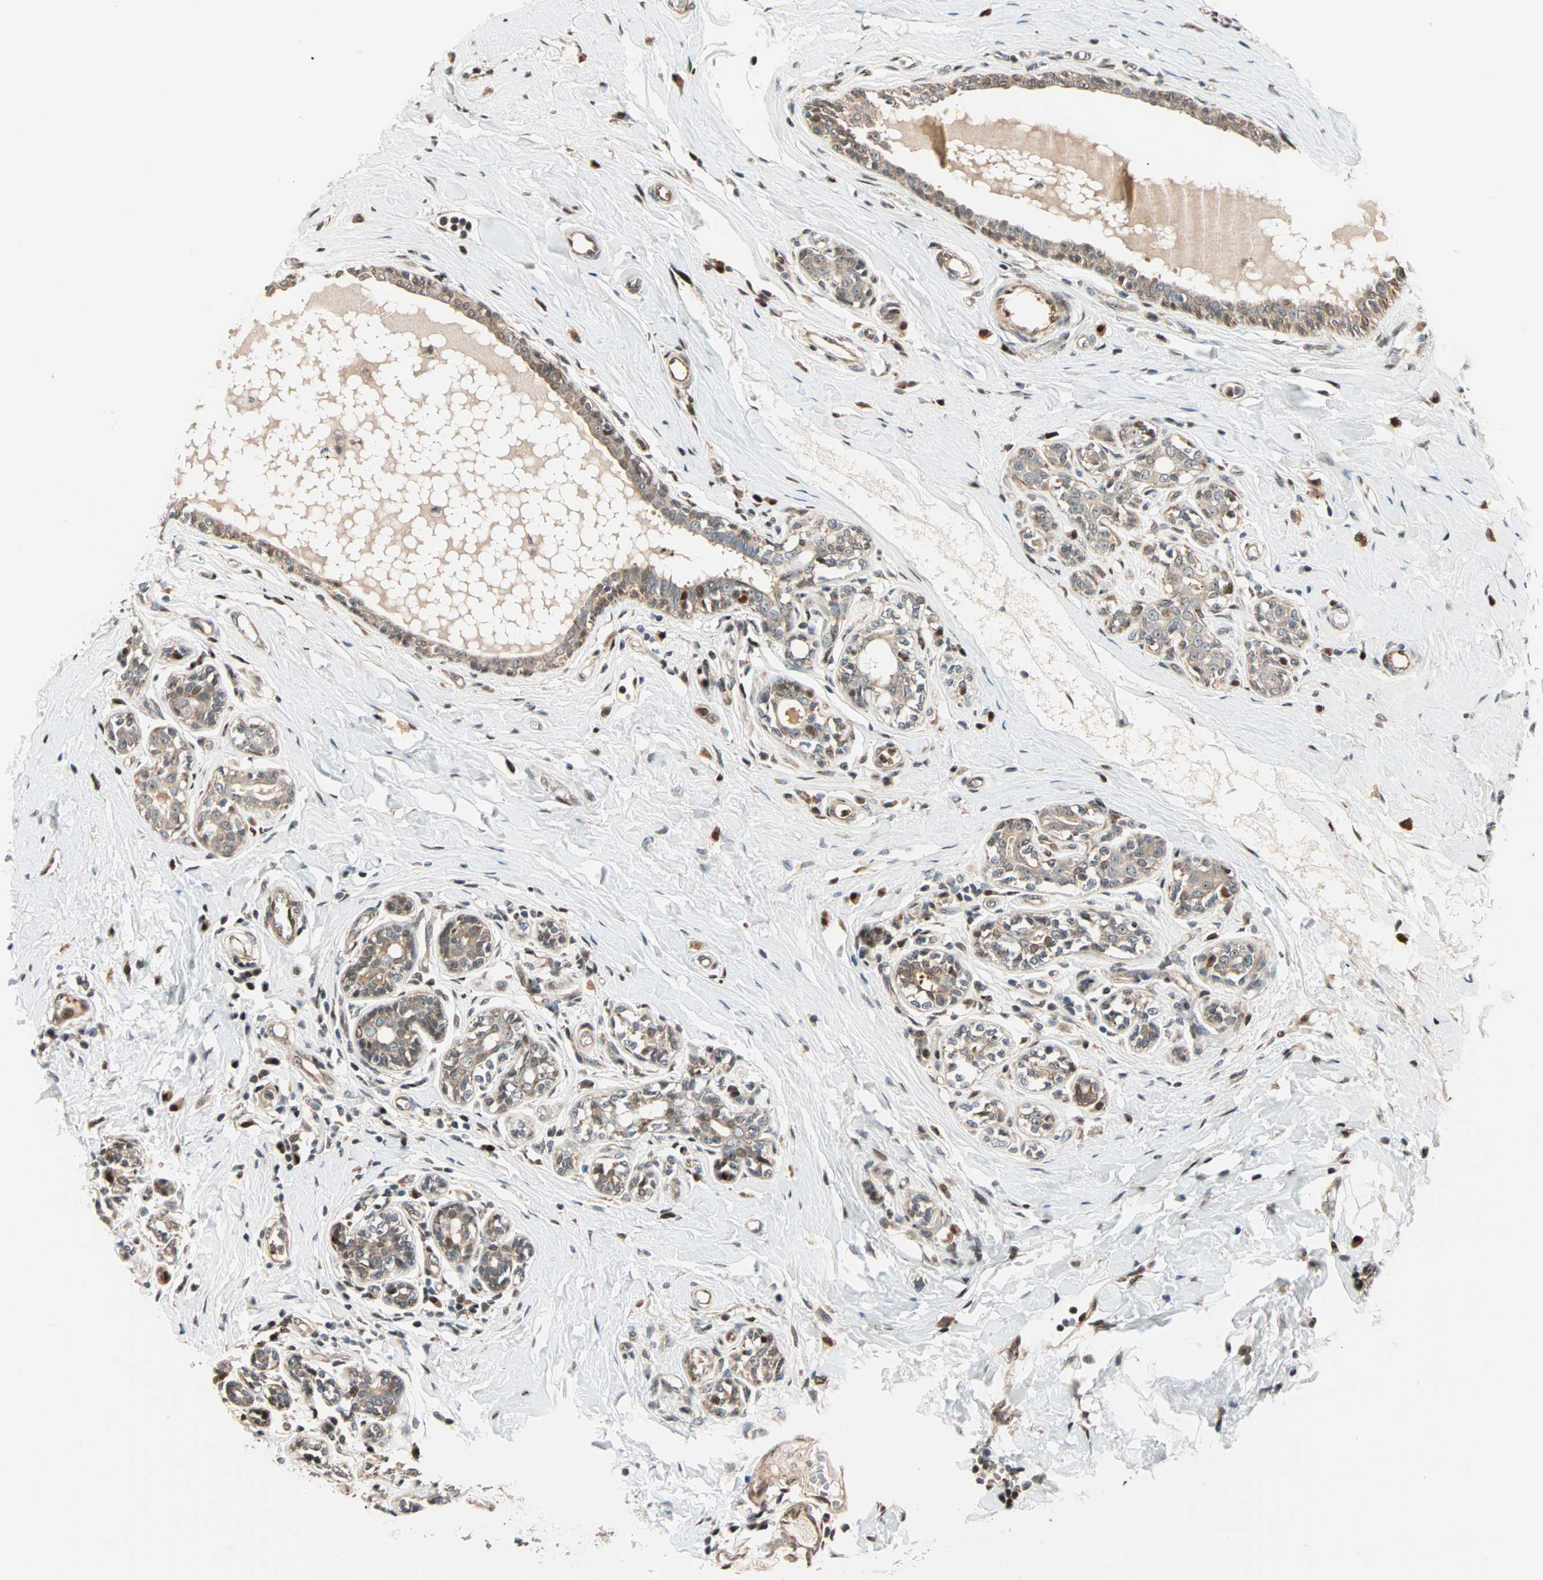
{"staining": {"intensity": "moderate", "quantity": ">75%", "location": "cytoplasmic/membranous,nuclear"}, "tissue": "breast cancer", "cell_type": "Tumor cells", "image_type": "cancer", "snomed": [{"axis": "morphology", "description": "Normal tissue, NOS"}, {"axis": "morphology", "description": "Duct carcinoma"}, {"axis": "topography", "description": "Breast"}], "caption": "Protein analysis of breast cancer tissue demonstrates moderate cytoplasmic/membranous and nuclear staining in approximately >75% of tumor cells. (DAB = brown stain, brightfield microscopy at high magnification).", "gene": "HECW1", "patient": {"sex": "female", "age": 40}}